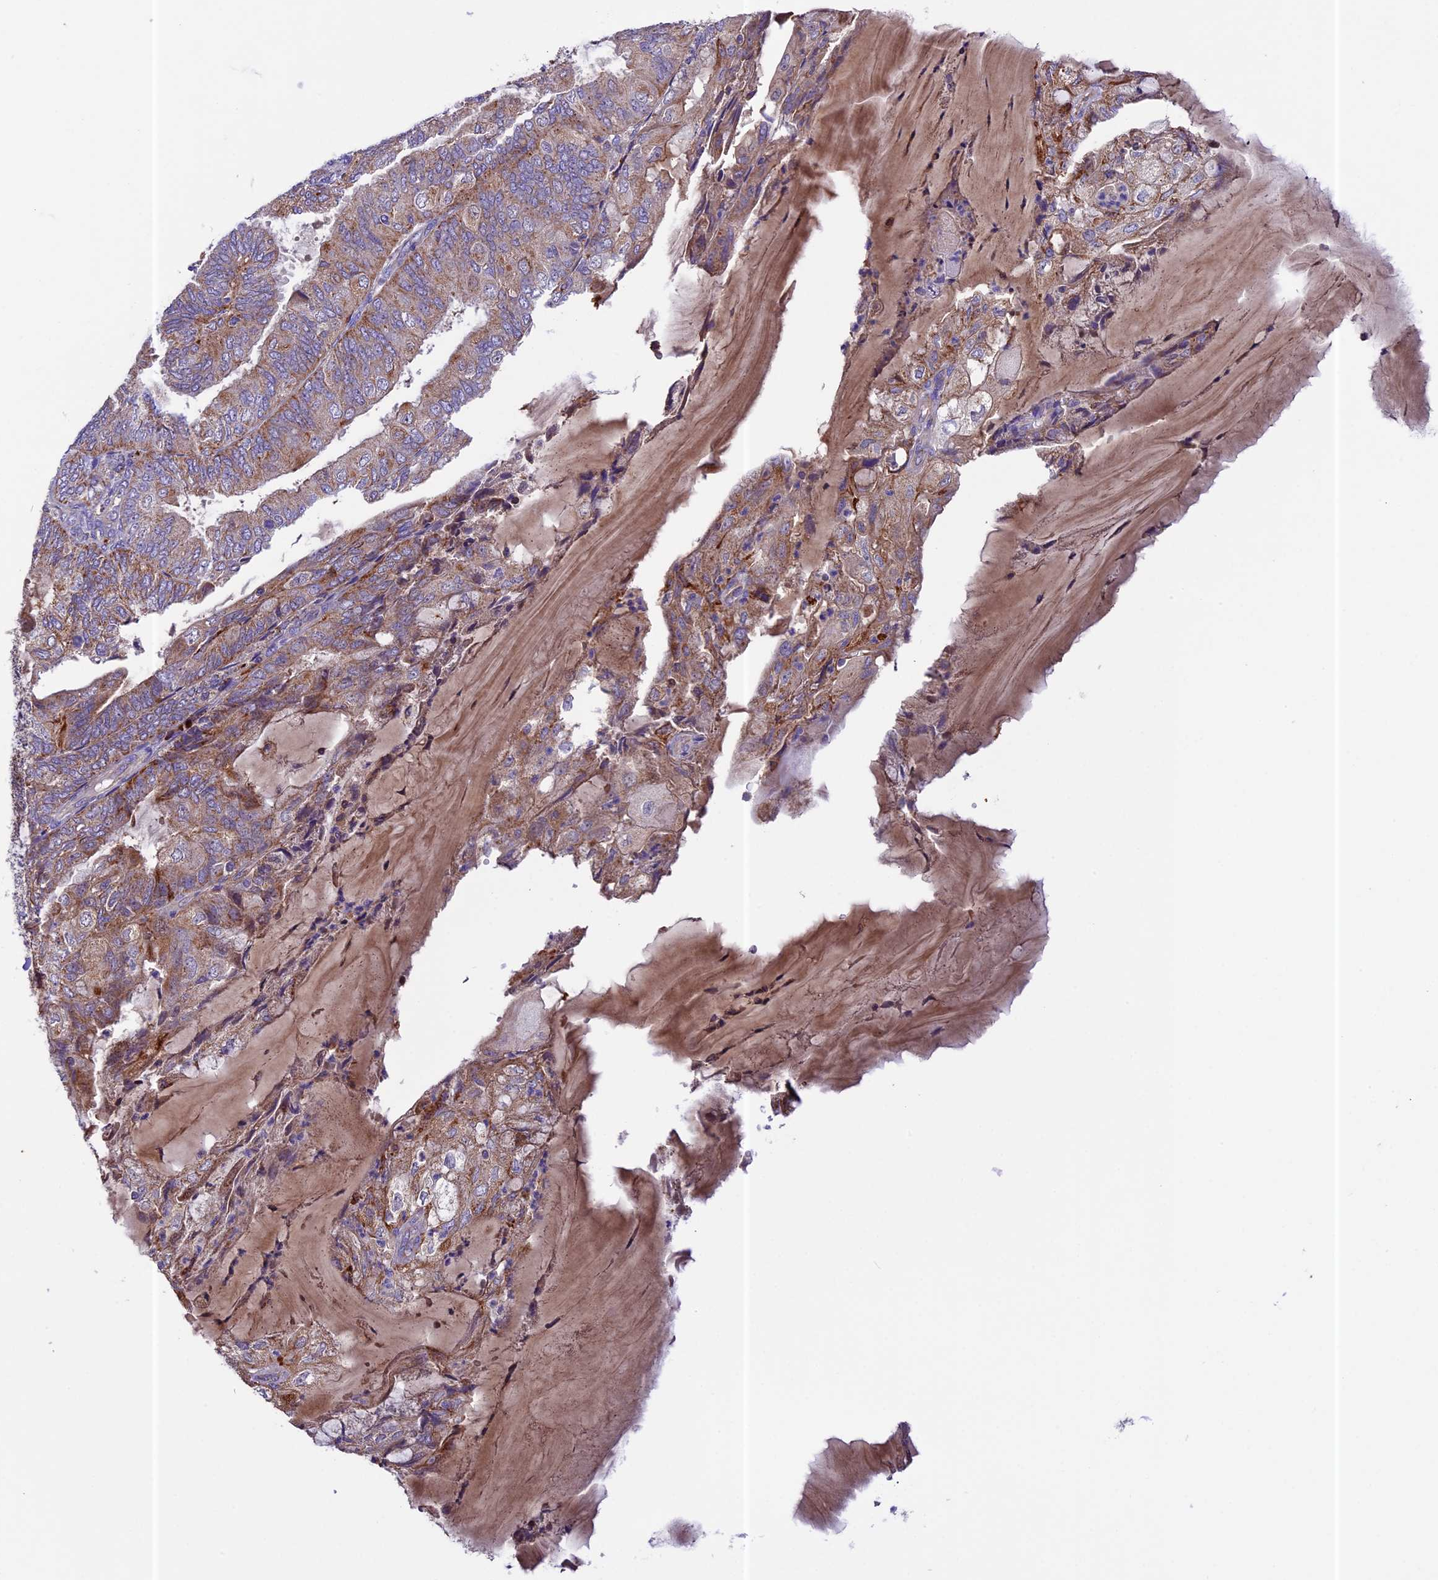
{"staining": {"intensity": "moderate", "quantity": ">75%", "location": "cytoplasmic/membranous"}, "tissue": "endometrial cancer", "cell_type": "Tumor cells", "image_type": "cancer", "snomed": [{"axis": "morphology", "description": "Adenocarcinoma, NOS"}, {"axis": "topography", "description": "Endometrium"}], "caption": "DAB immunohistochemical staining of human endometrial cancer exhibits moderate cytoplasmic/membranous protein expression in about >75% of tumor cells.", "gene": "METTL22", "patient": {"sex": "female", "age": 81}}